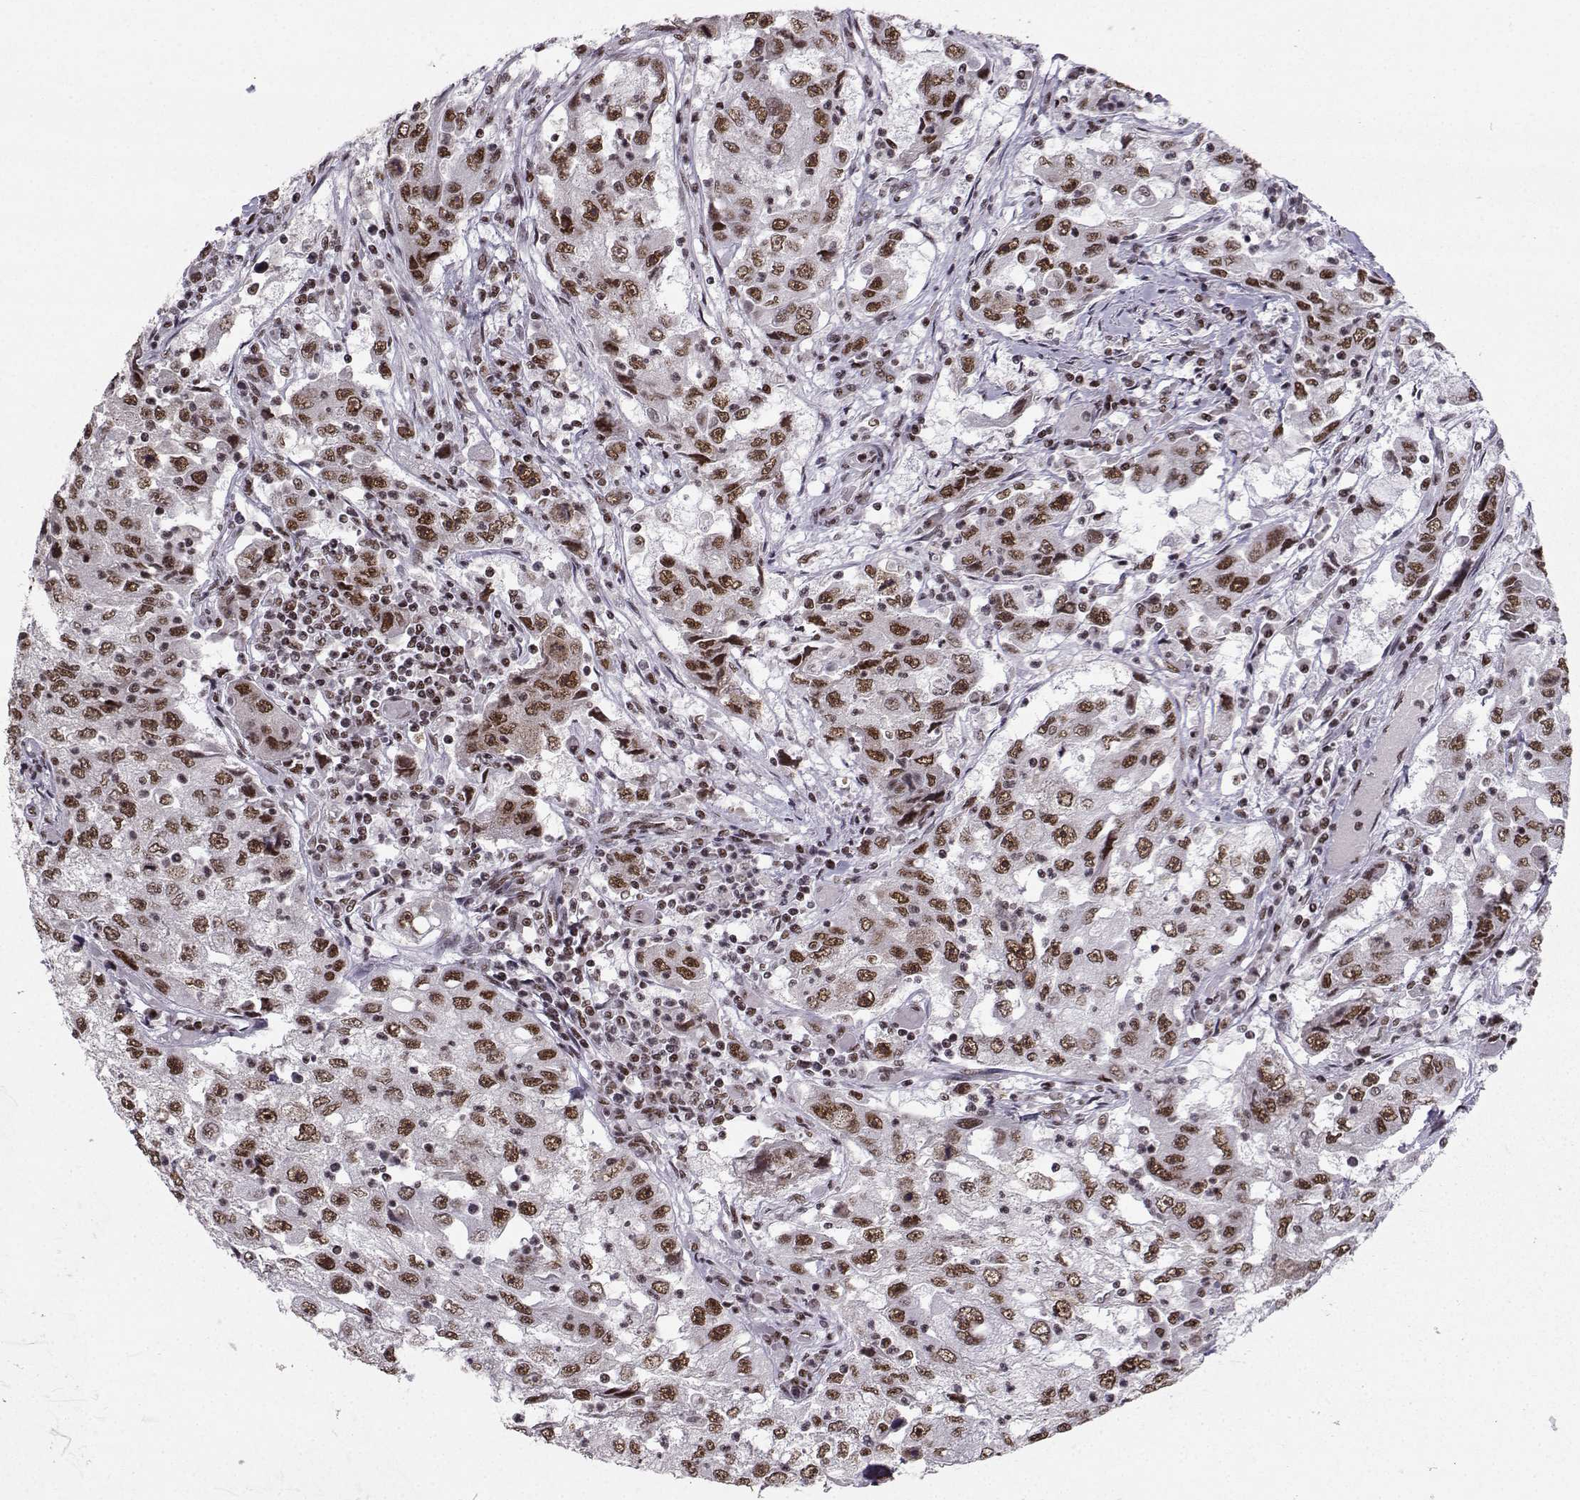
{"staining": {"intensity": "moderate", "quantity": ">75%", "location": "nuclear"}, "tissue": "cervical cancer", "cell_type": "Tumor cells", "image_type": "cancer", "snomed": [{"axis": "morphology", "description": "Squamous cell carcinoma, NOS"}, {"axis": "topography", "description": "Cervix"}], "caption": "About >75% of tumor cells in cervical squamous cell carcinoma display moderate nuclear protein staining as visualized by brown immunohistochemical staining.", "gene": "SNRPB2", "patient": {"sex": "female", "age": 36}}